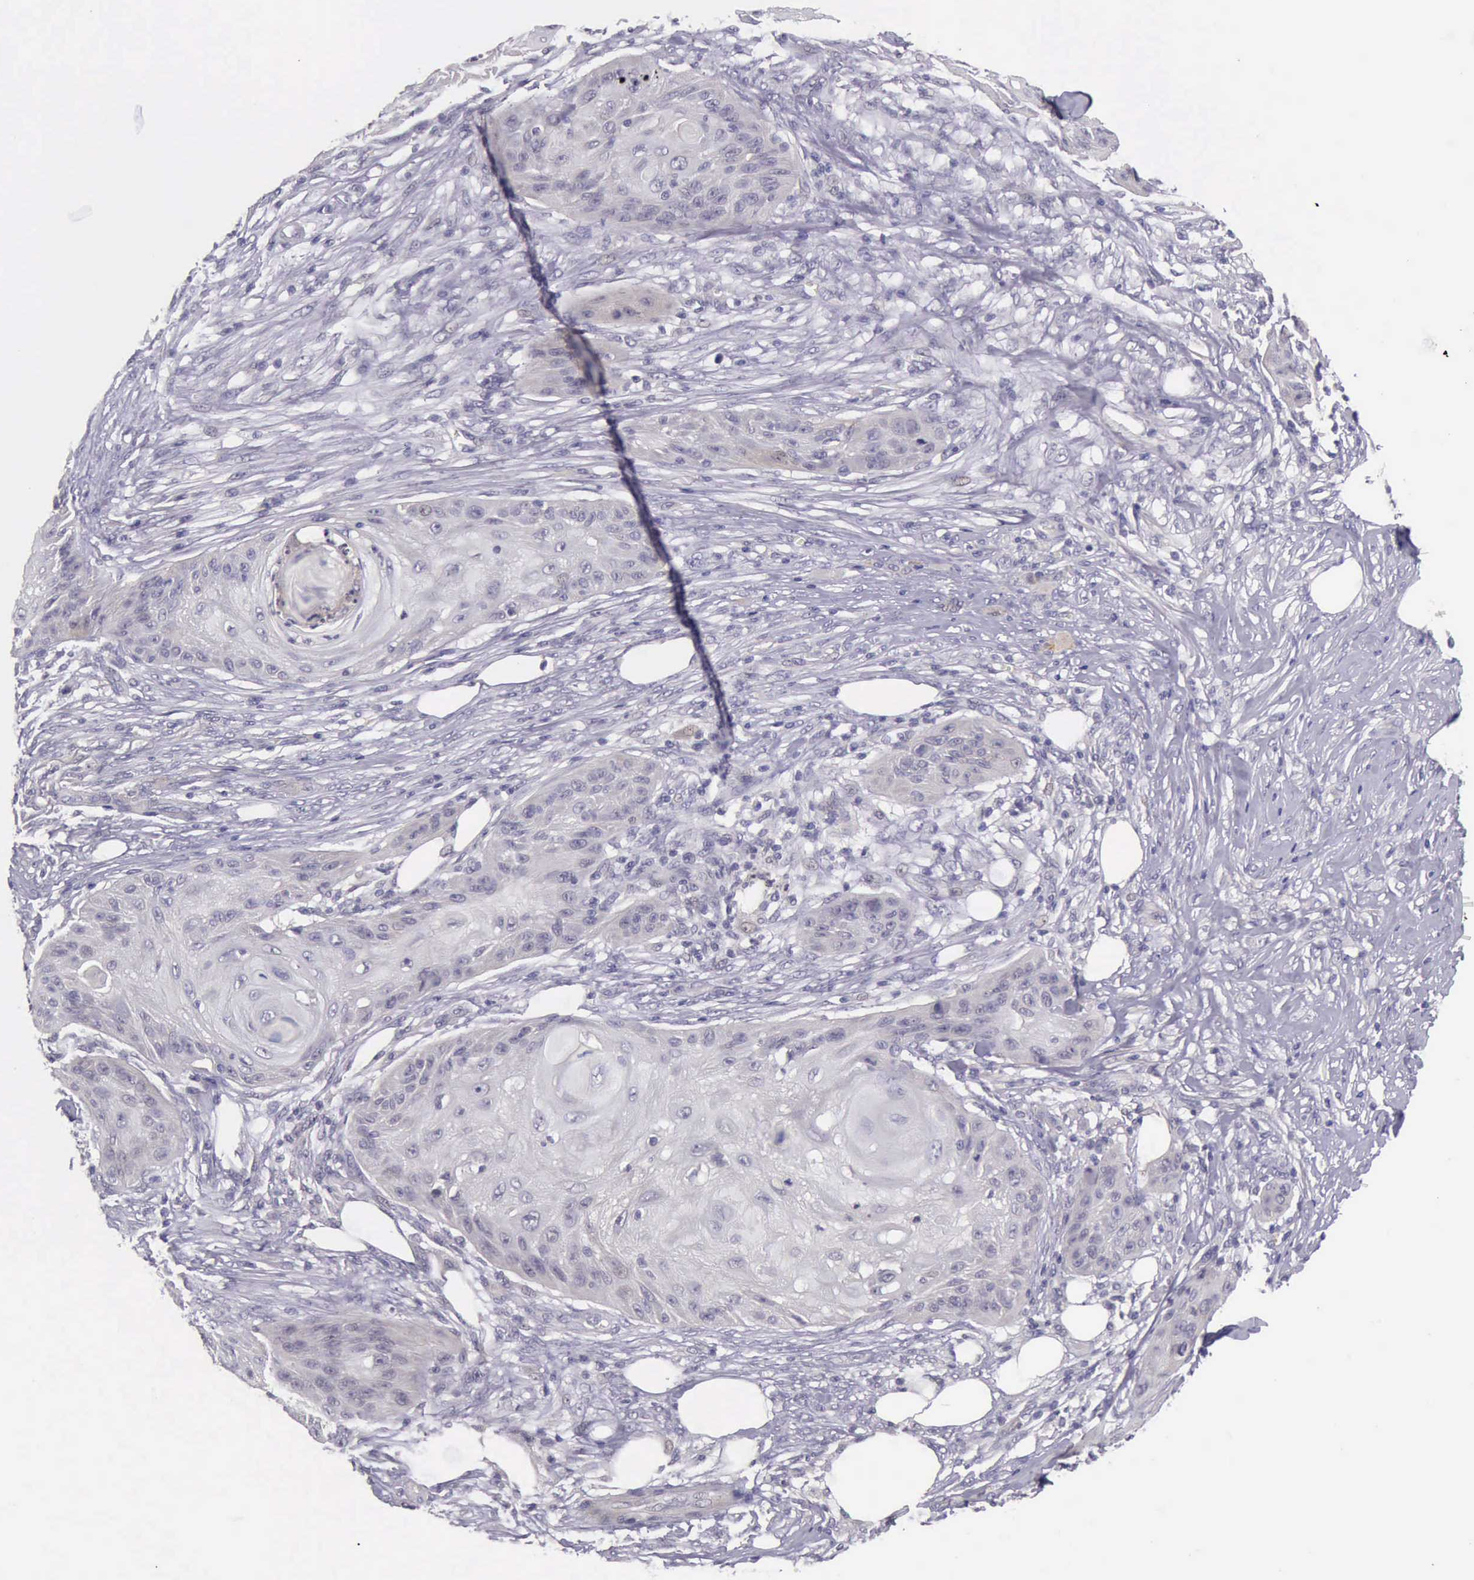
{"staining": {"intensity": "negative", "quantity": "none", "location": "none"}, "tissue": "skin cancer", "cell_type": "Tumor cells", "image_type": "cancer", "snomed": [{"axis": "morphology", "description": "Squamous cell carcinoma, NOS"}, {"axis": "topography", "description": "Skin"}], "caption": "Immunohistochemical staining of skin cancer (squamous cell carcinoma) demonstrates no significant expression in tumor cells. The staining was performed using DAB to visualize the protein expression in brown, while the nuclei were stained in blue with hematoxylin (Magnification: 20x).", "gene": "ARNT2", "patient": {"sex": "female", "age": 88}}